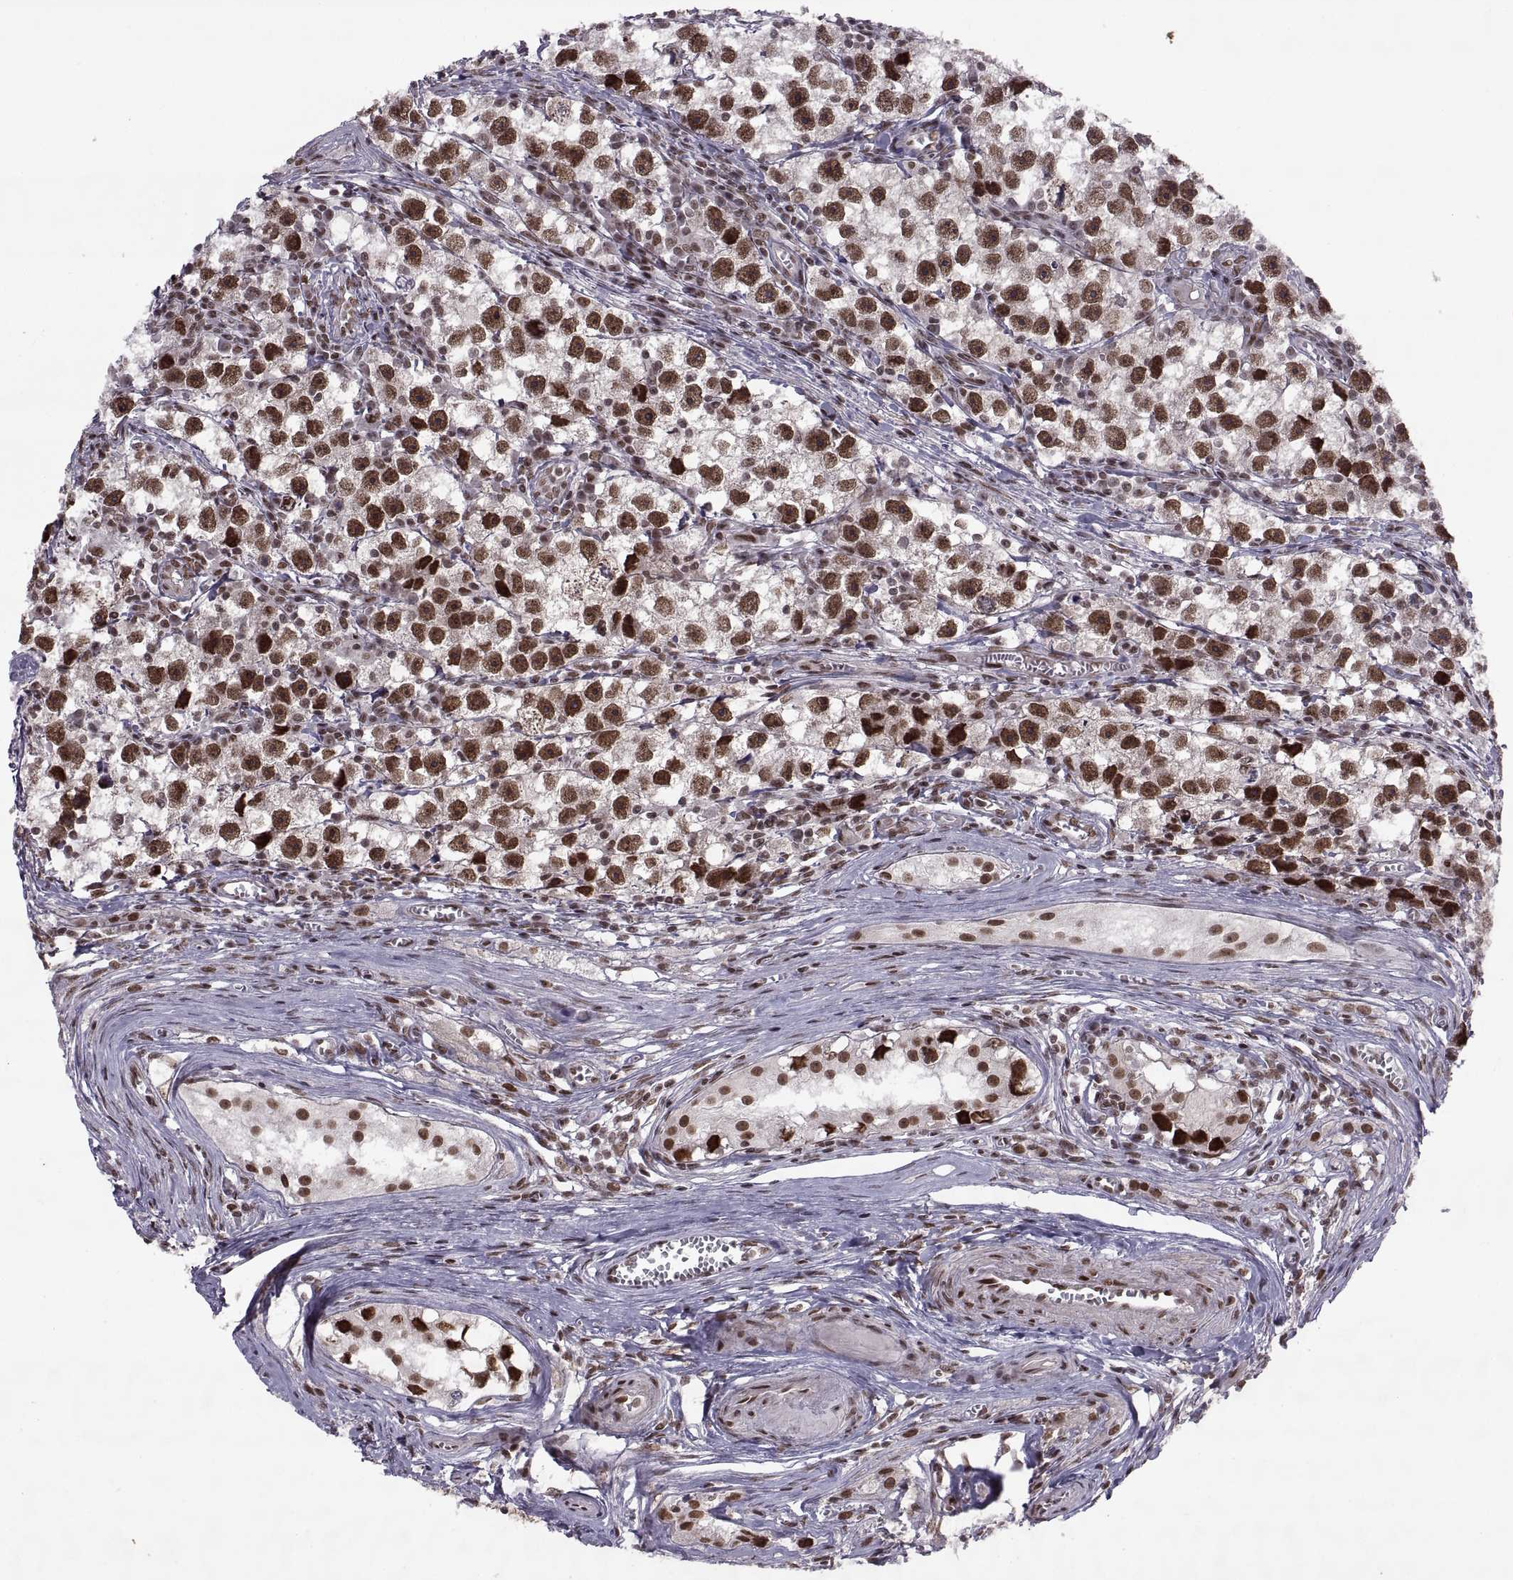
{"staining": {"intensity": "strong", "quantity": ">75%", "location": "nuclear"}, "tissue": "testis cancer", "cell_type": "Tumor cells", "image_type": "cancer", "snomed": [{"axis": "morphology", "description": "Seminoma, NOS"}, {"axis": "topography", "description": "Testis"}], "caption": "Tumor cells display strong nuclear staining in about >75% of cells in testis cancer.", "gene": "MT1E", "patient": {"sex": "male", "age": 30}}